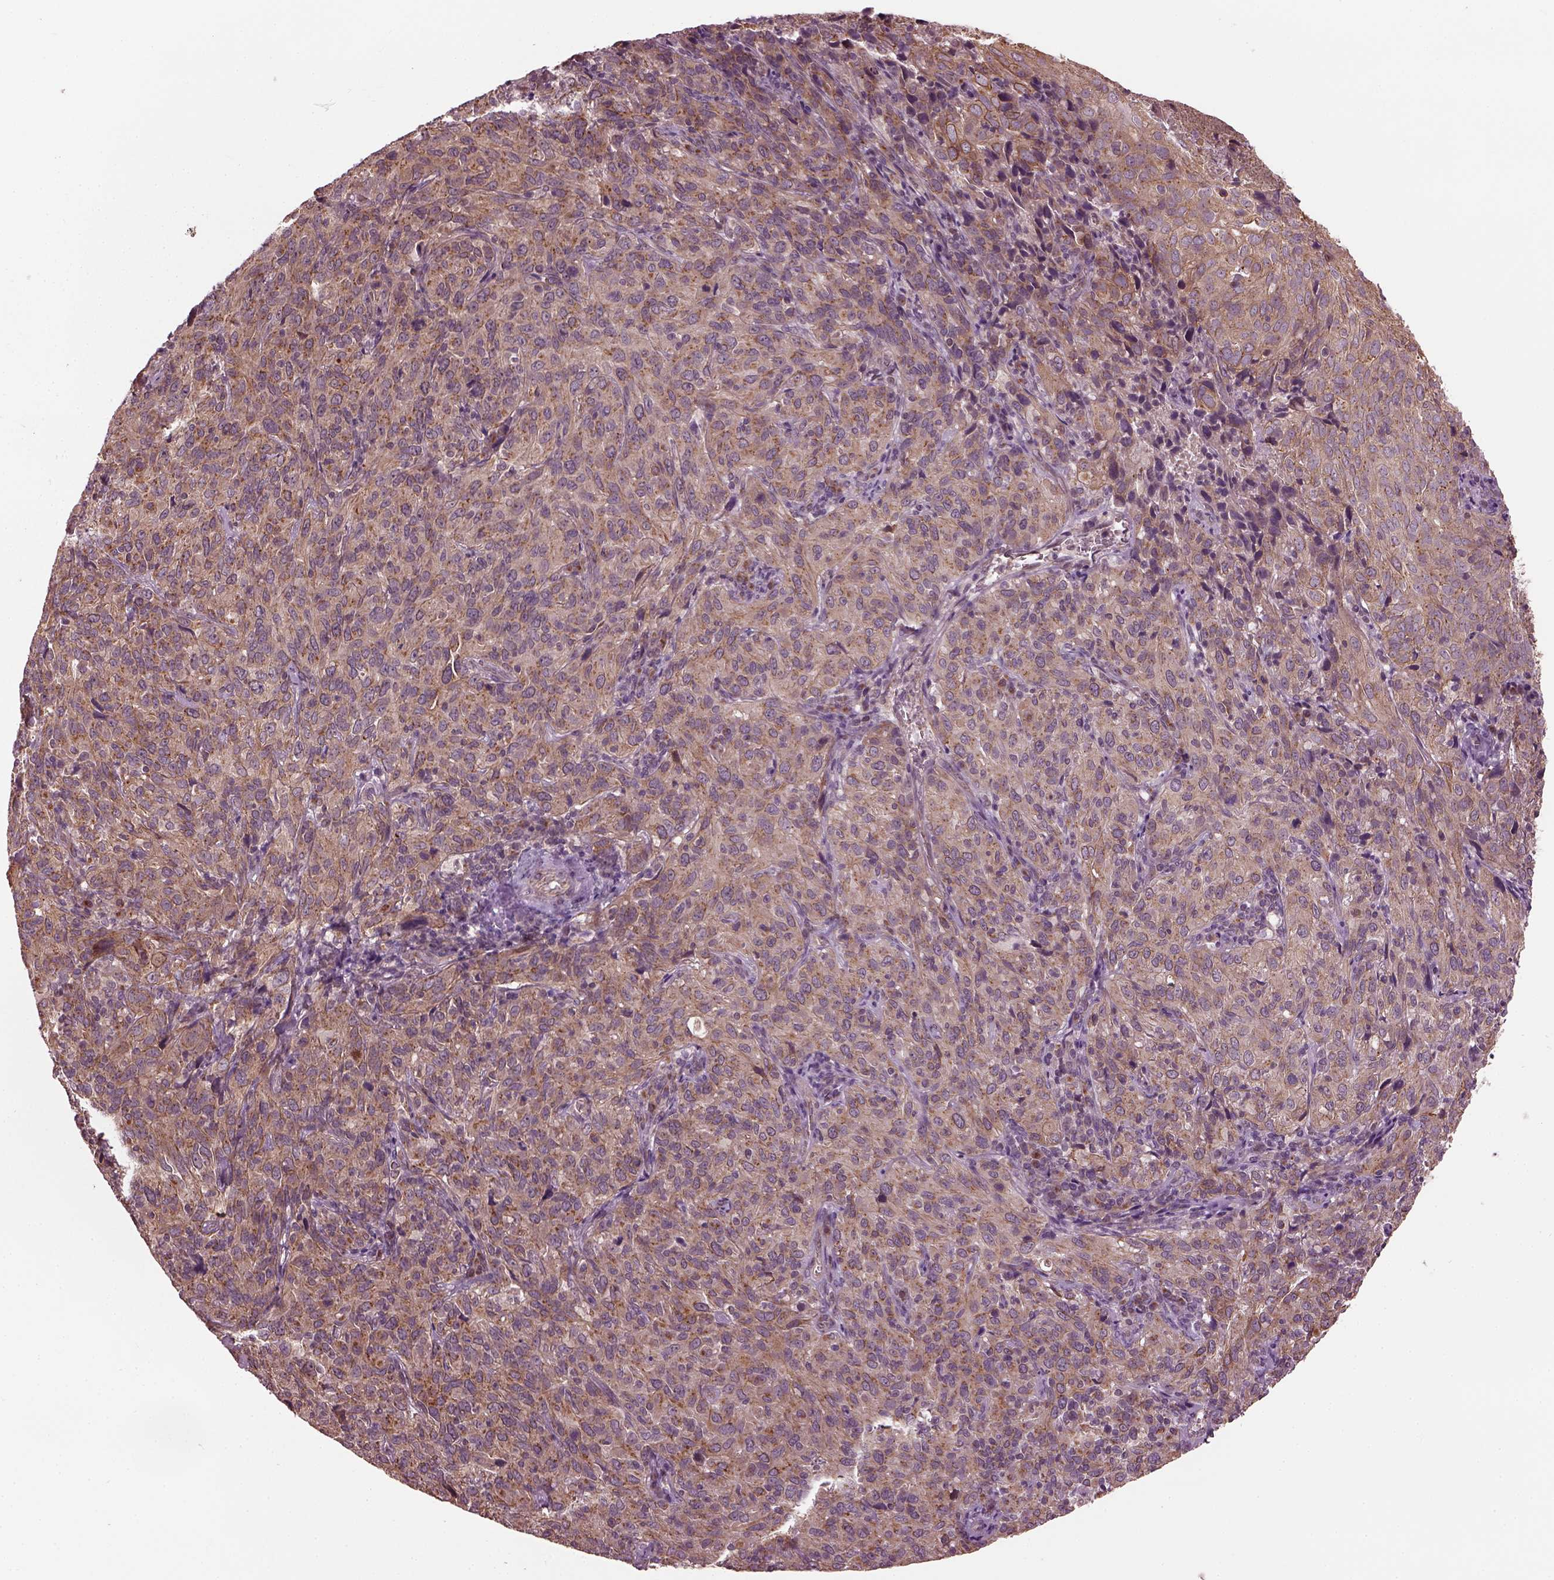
{"staining": {"intensity": "moderate", "quantity": "25%-75%", "location": "cytoplasmic/membranous"}, "tissue": "cervical cancer", "cell_type": "Tumor cells", "image_type": "cancer", "snomed": [{"axis": "morphology", "description": "Squamous cell carcinoma, NOS"}, {"axis": "topography", "description": "Cervix"}], "caption": "Protein expression analysis of human cervical squamous cell carcinoma reveals moderate cytoplasmic/membranous staining in about 25%-75% of tumor cells.", "gene": "RUFY3", "patient": {"sex": "female", "age": 51}}